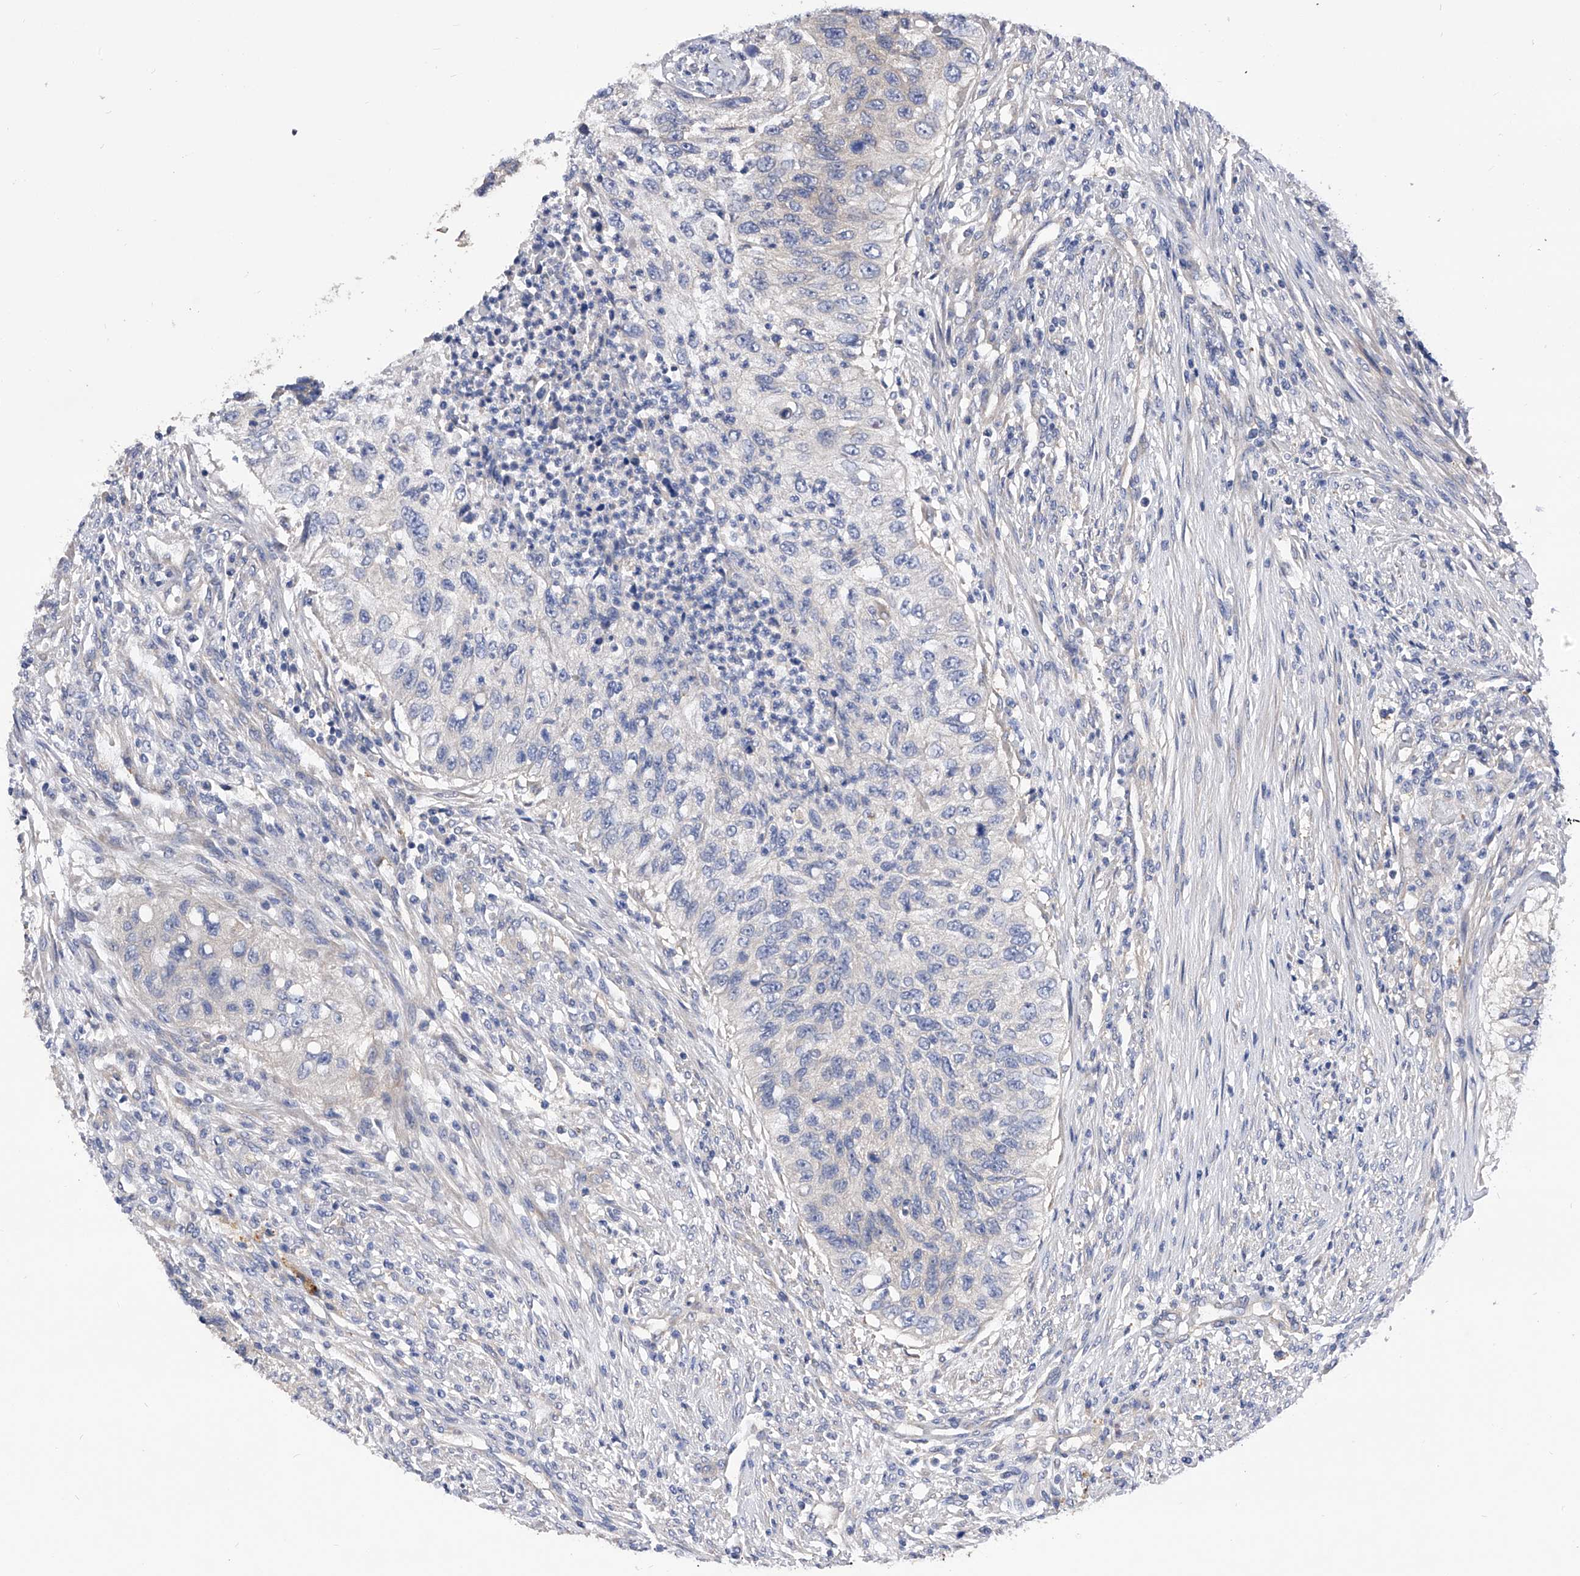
{"staining": {"intensity": "negative", "quantity": "none", "location": "none"}, "tissue": "urothelial cancer", "cell_type": "Tumor cells", "image_type": "cancer", "snomed": [{"axis": "morphology", "description": "Urothelial carcinoma, High grade"}, {"axis": "topography", "description": "Urinary bladder"}], "caption": "Protein analysis of high-grade urothelial carcinoma exhibits no significant staining in tumor cells.", "gene": "PPP5C", "patient": {"sex": "female", "age": 60}}